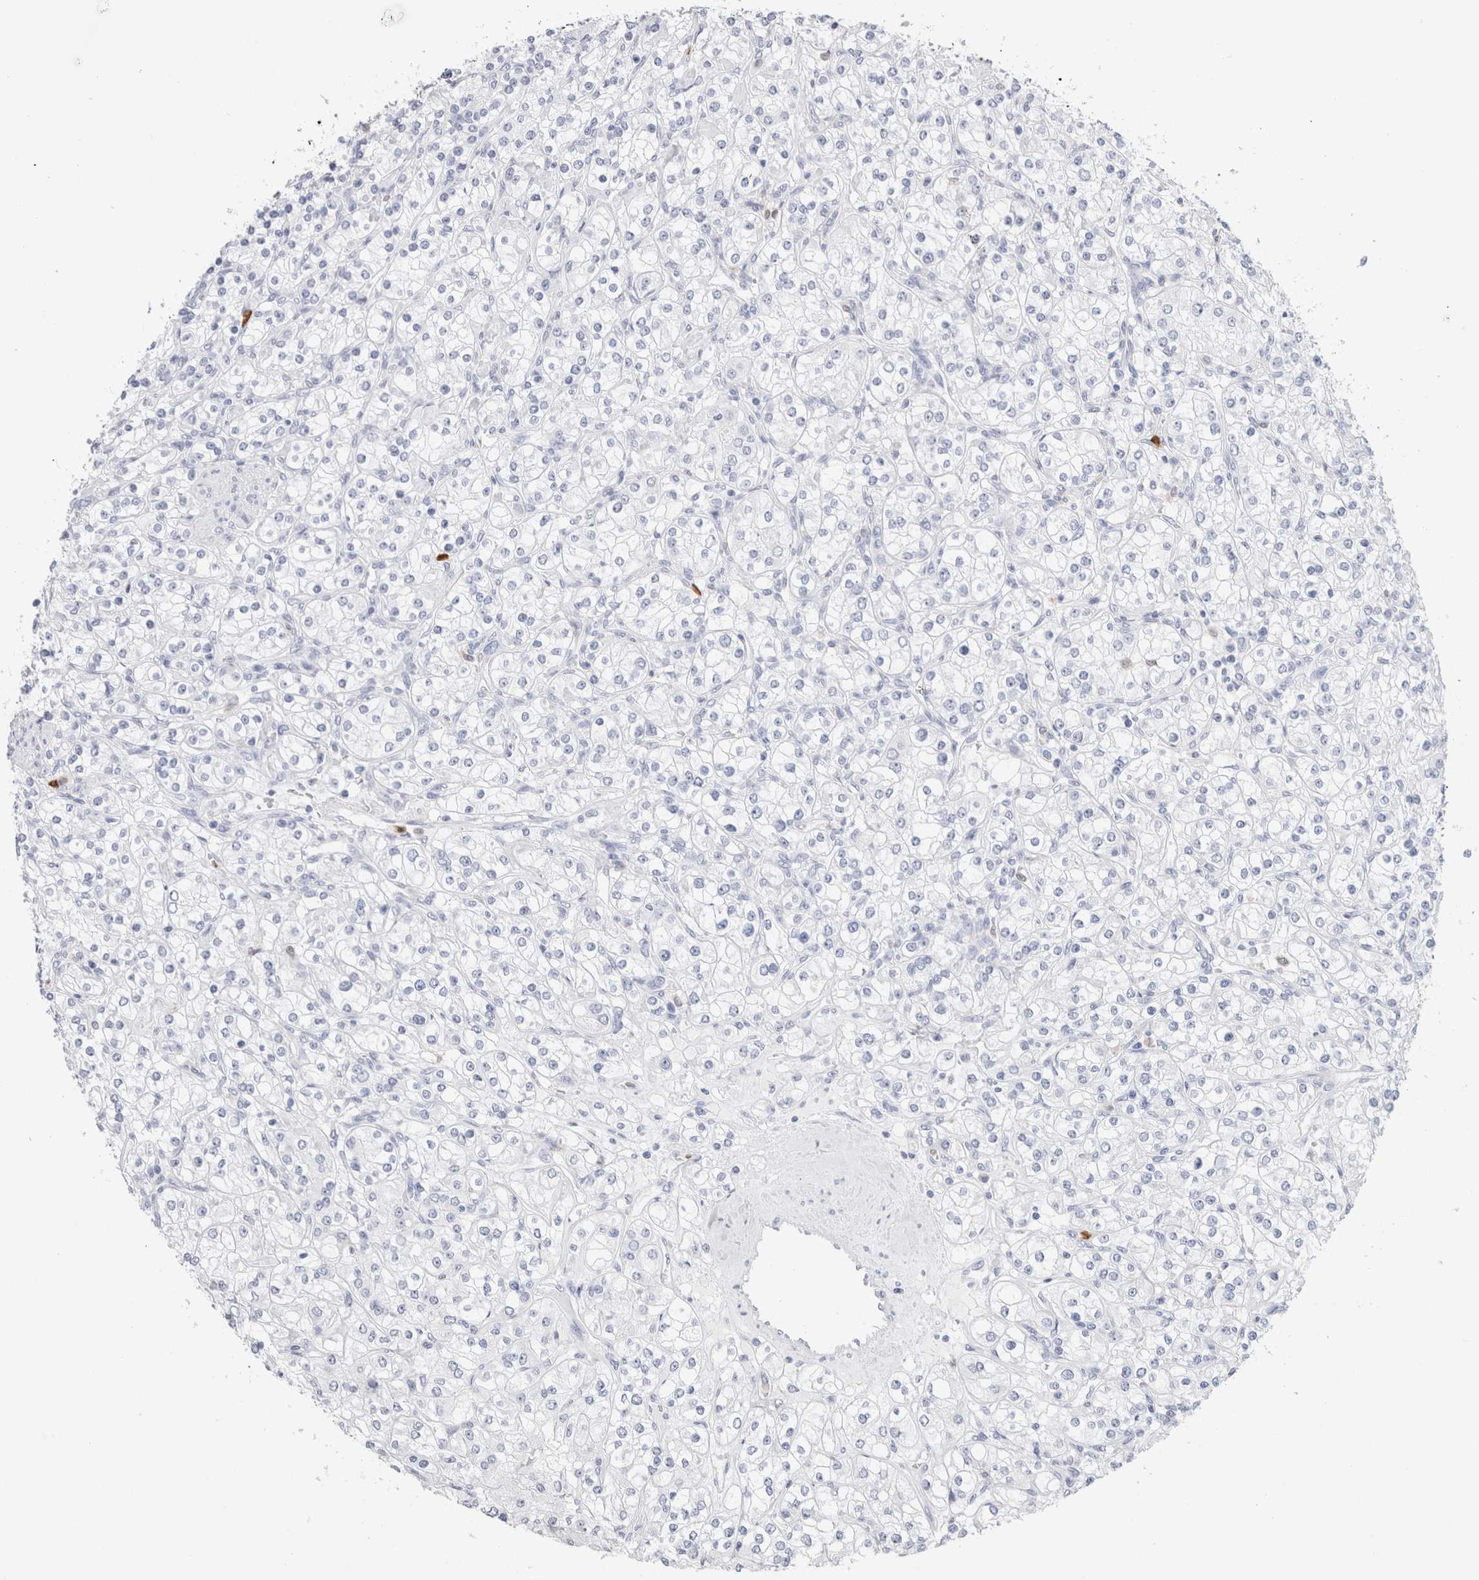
{"staining": {"intensity": "negative", "quantity": "none", "location": "none"}, "tissue": "renal cancer", "cell_type": "Tumor cells", "image_type": "cancer", "snomed": [{"axis": "morphology", "description": "Adenocarcinoma, NOS"}, {"axis": "topography", "description": "Kidney"}], "caption": "Immunohistochemical staining of human renal cancer (adenocarcinoma) demonstrates no significant expression in tumor cells. Brightfield microscopy of immunohistochemistry stained with DAB (brown) and hematoxylin (blue), captured at high magnification.", "gene": "SLC10A5", "patient": {"sex": "male", "age": 77}}